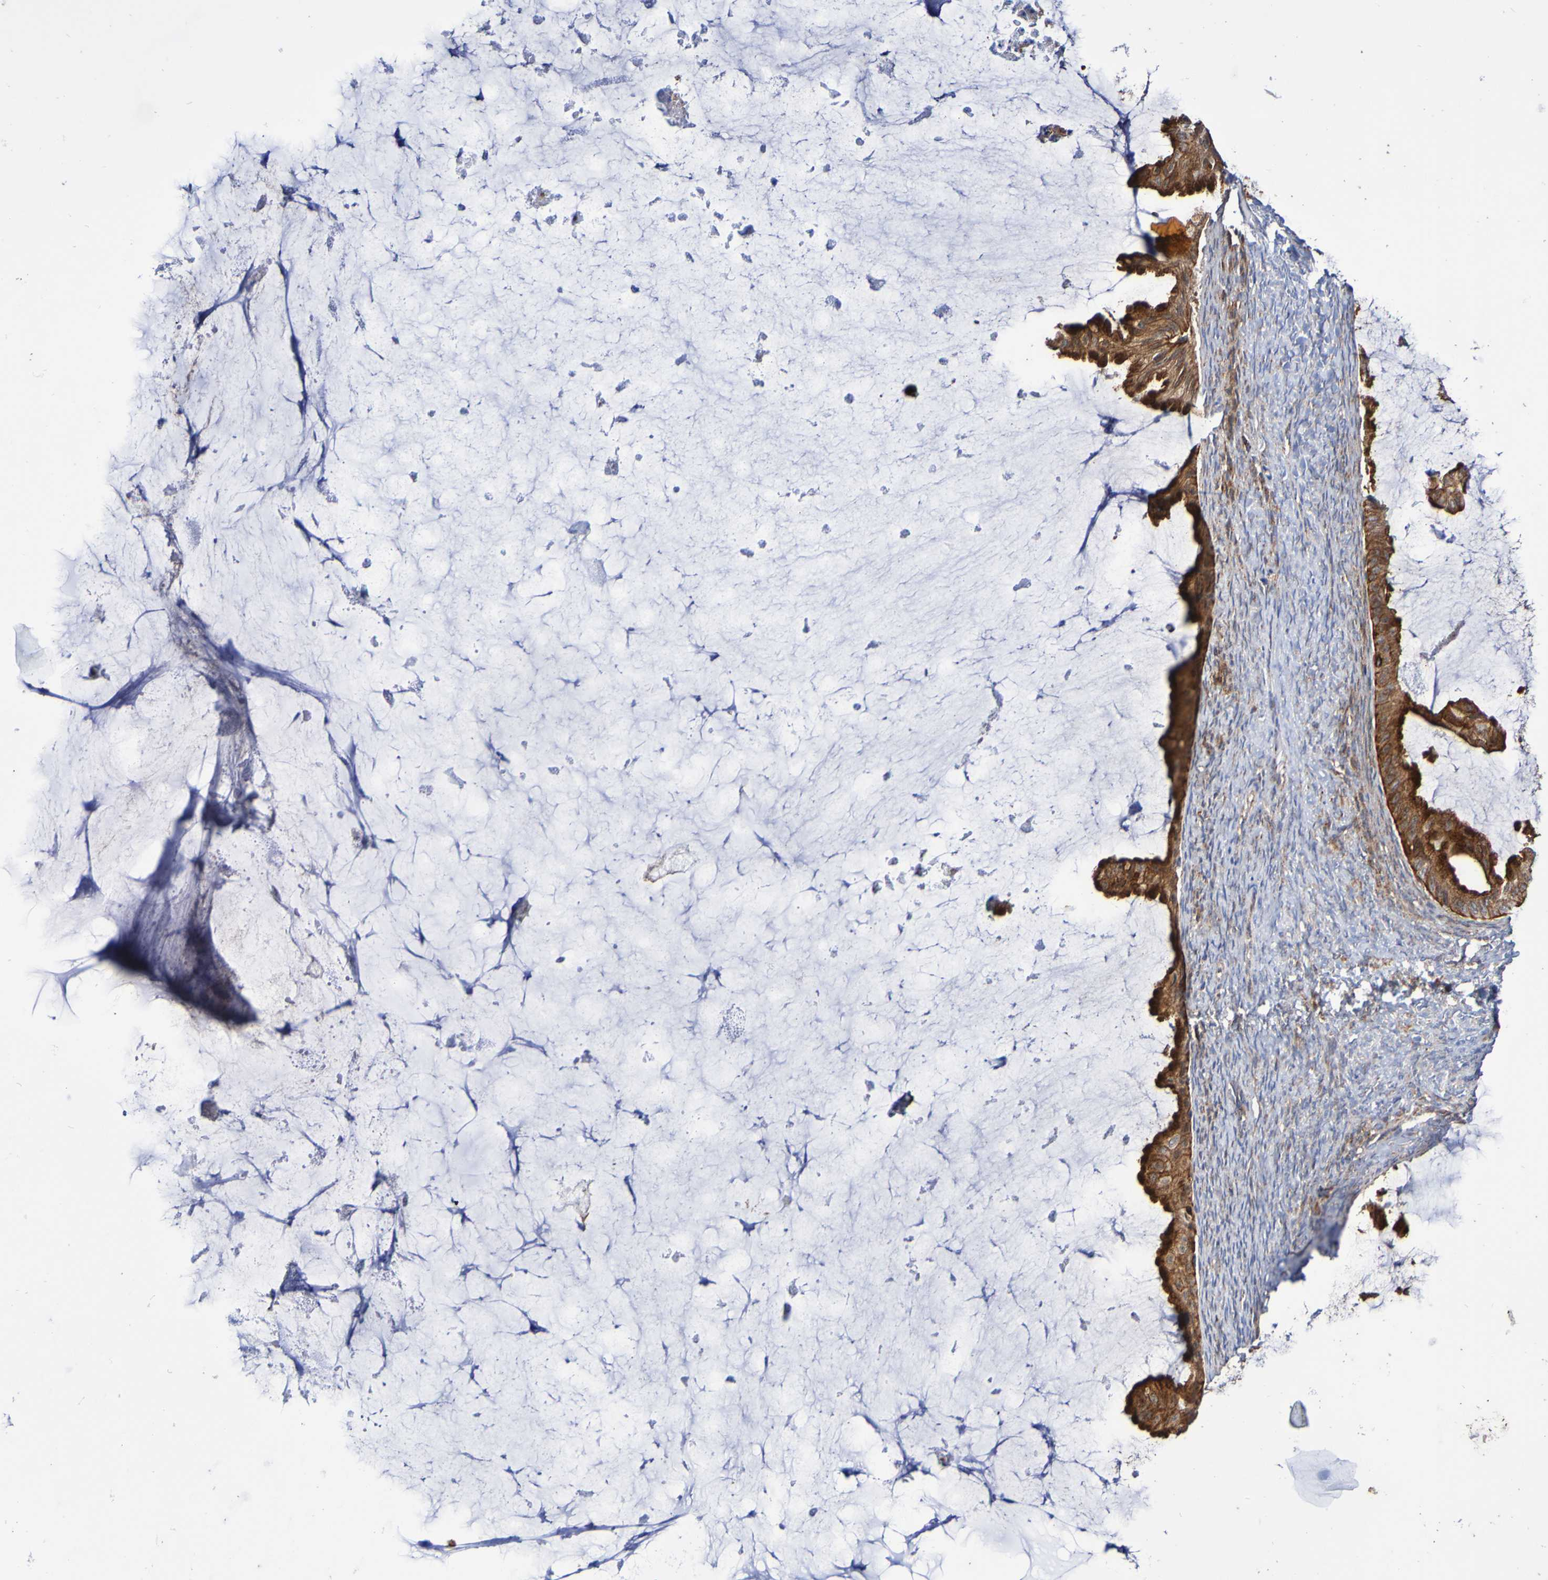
{"staining": {"intensity": "strong", "quantity": ">75%", "location": "cytoplasmic/membranous"}, "tissue": "ovarian cancer", "cell_type": "Tumor cells", "image_type": "cancer", "snomed": [{"axis": "morphology", "description": "Cystadenocarcinoma, mucinous, NOS"}, {"axis": "topography", "description": "Ovary"}], "caption": "Protein staining exhibits strong cytoplasmic/membranous expression in approximately >75% of tumor cells in ovarian mucinous cystadenocarcinoma. Nuclei are stained in blue.", "gene": "GJB1", "patient": {"sex": "female", "age": 61}}